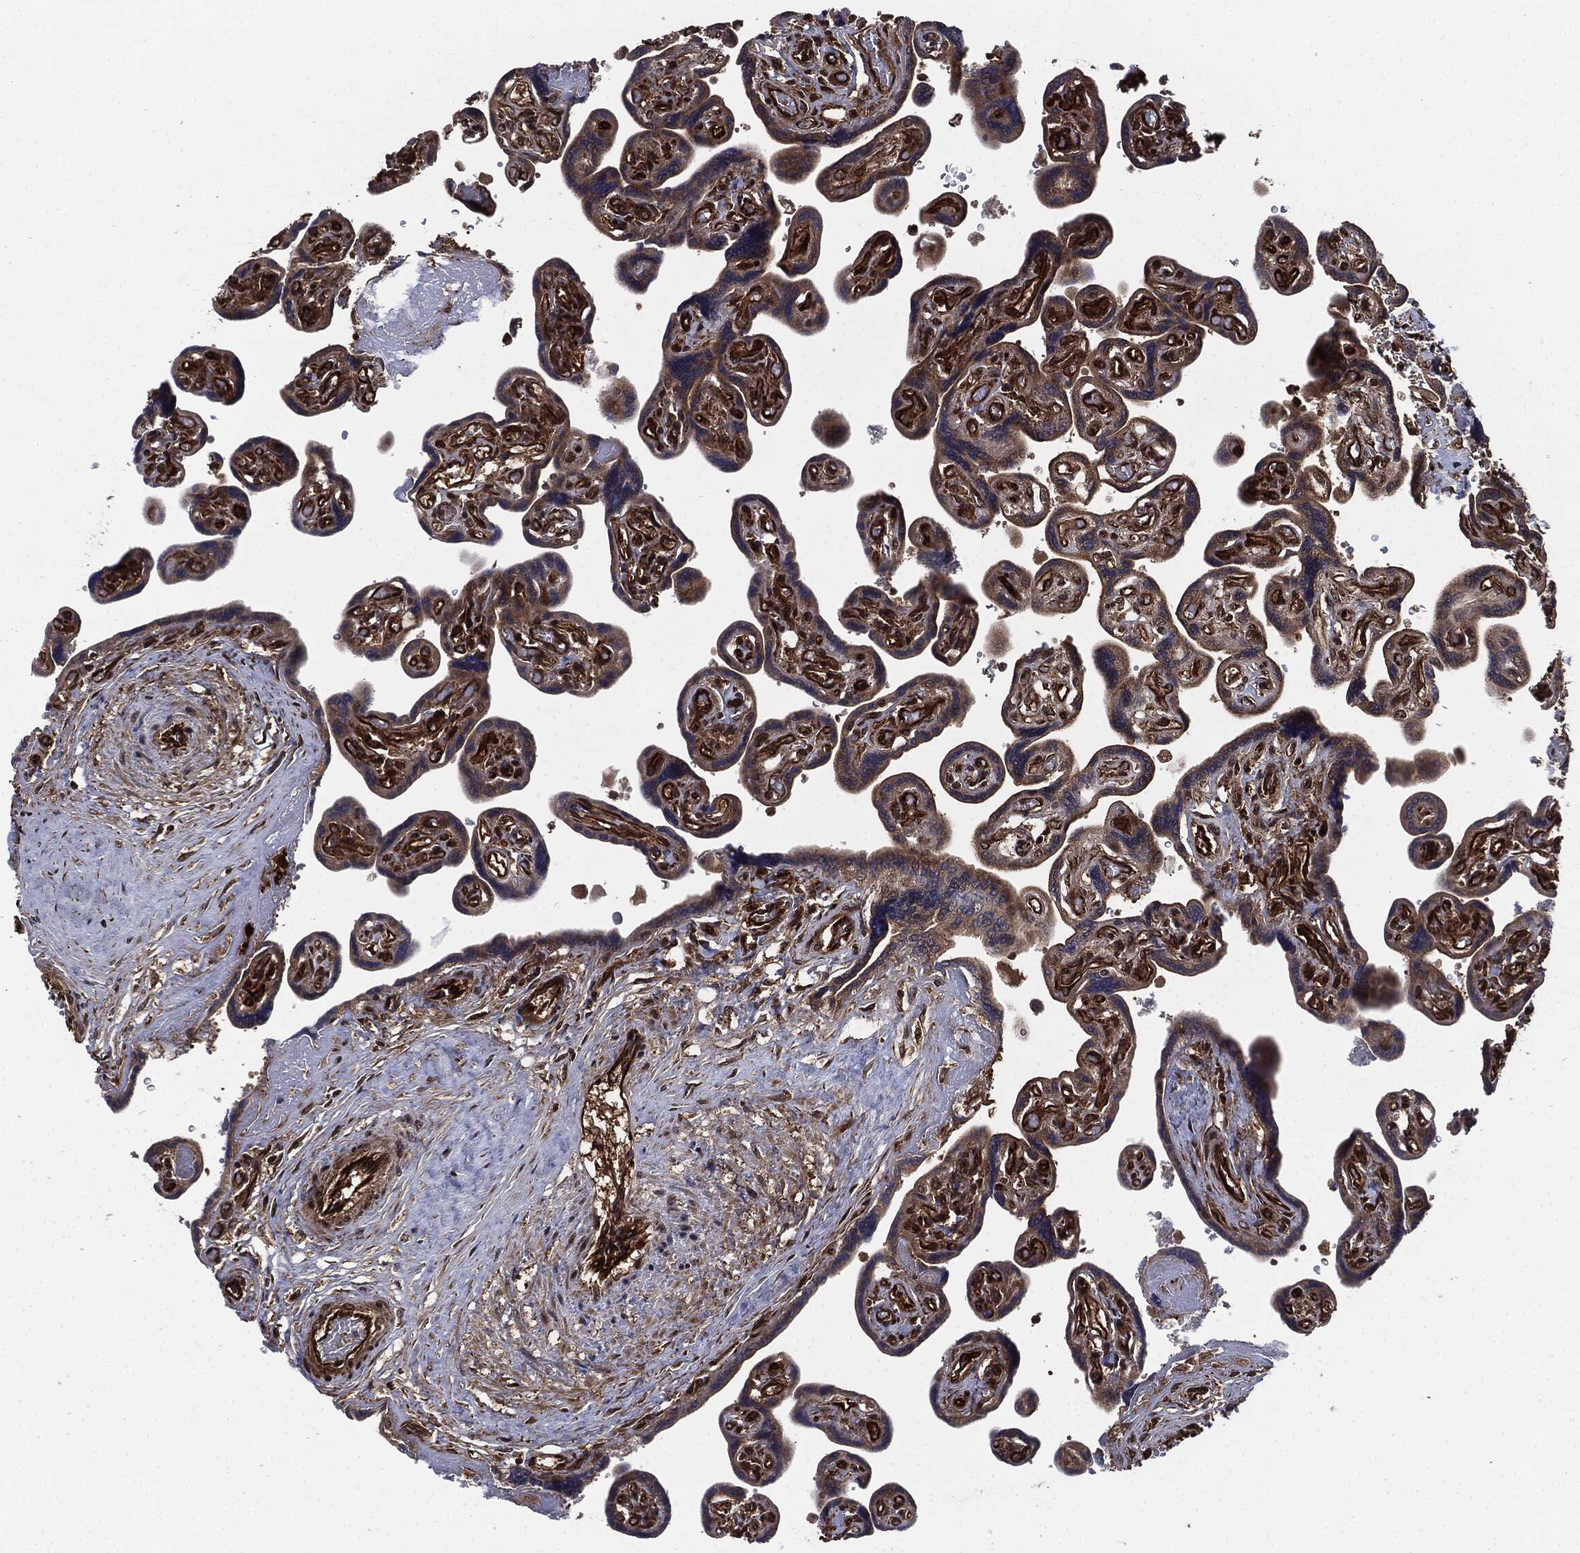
{"staining": {"intensity": "strong", "quantity": ">75%", "location": "cytoplasmic/membranous"}, "tissue": "placenta", "cell_type": "Decidual cells", "image_type": "normal", "snomed": [{"axis": "morphology", "description": "Normal tissue, NOS"}, {"axis": "topography", "description": "Placenta"}], "caption": "Placenta stained for a protein shows strong cytoplasmic/membranous positivity in decidual cells. The staining was performed using DAB to visualize the protein expression in brown, while the nuclei were stained in blue with hematoxylin (Magnification: 20x).", "gene": "RAP1GDS1", "patient": {"sex": "female", "age": 32}}